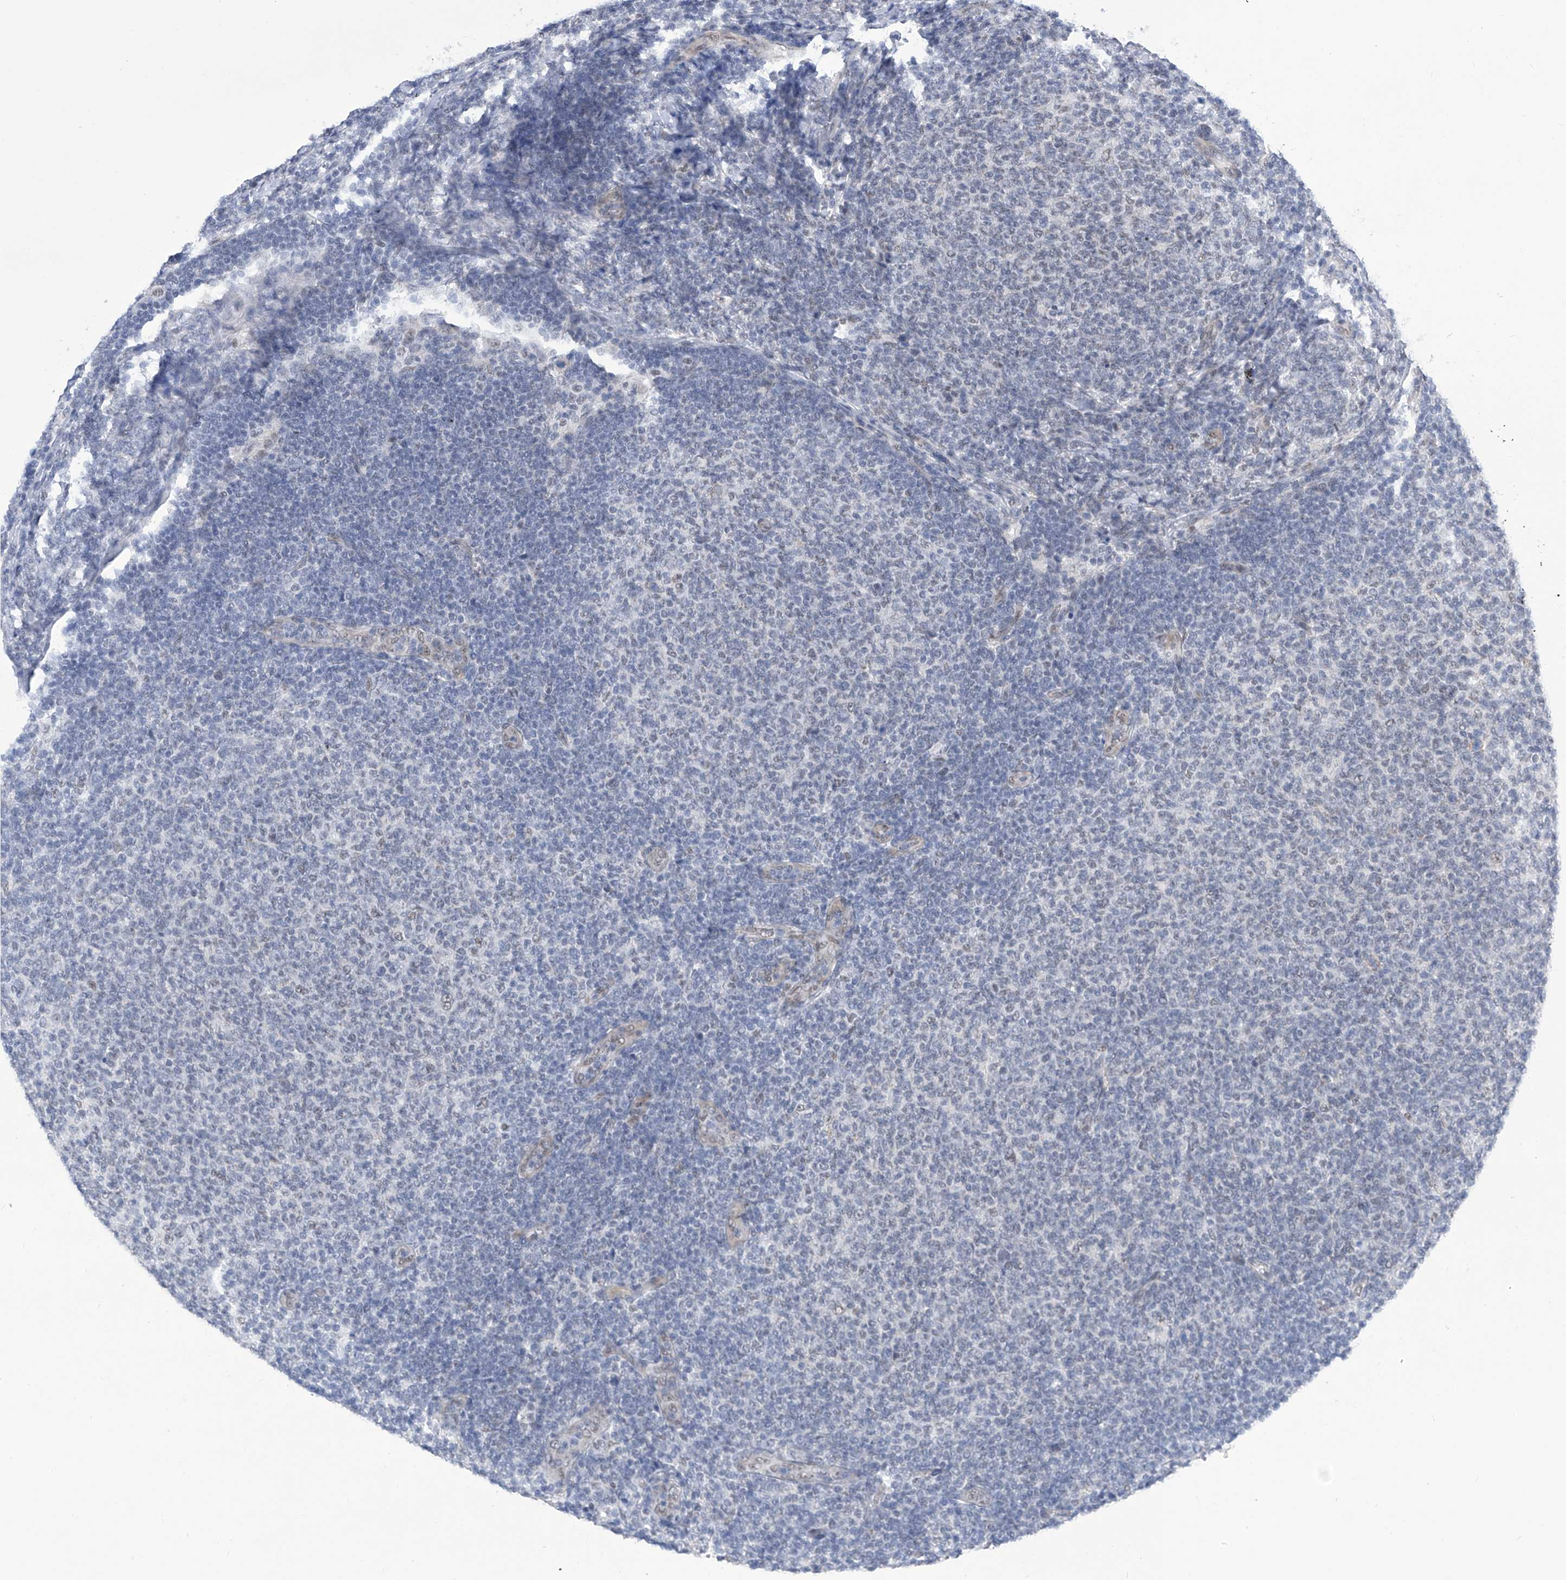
{"staining": {"intensity": "negative", "quantity": "none", "location": "none"}, "tissue": "lymphoma", "cell_type": "Tumor cells", "image_type": "cancer", "snomed": [{"axis": "morphology", "description": "Malignant lymphoma, non-Hodgkin's type, Low grade"}, {"axis": "topography", "description": "Lymph node"}], "caption": "A high-resolution image shows IHC staining of low-grade malignant lymphoma, non-Hodgkin's type, which displays no significant staining in tumor cells.", "gene": "SART1", "patient": {"sex": "male", "age": 66}}